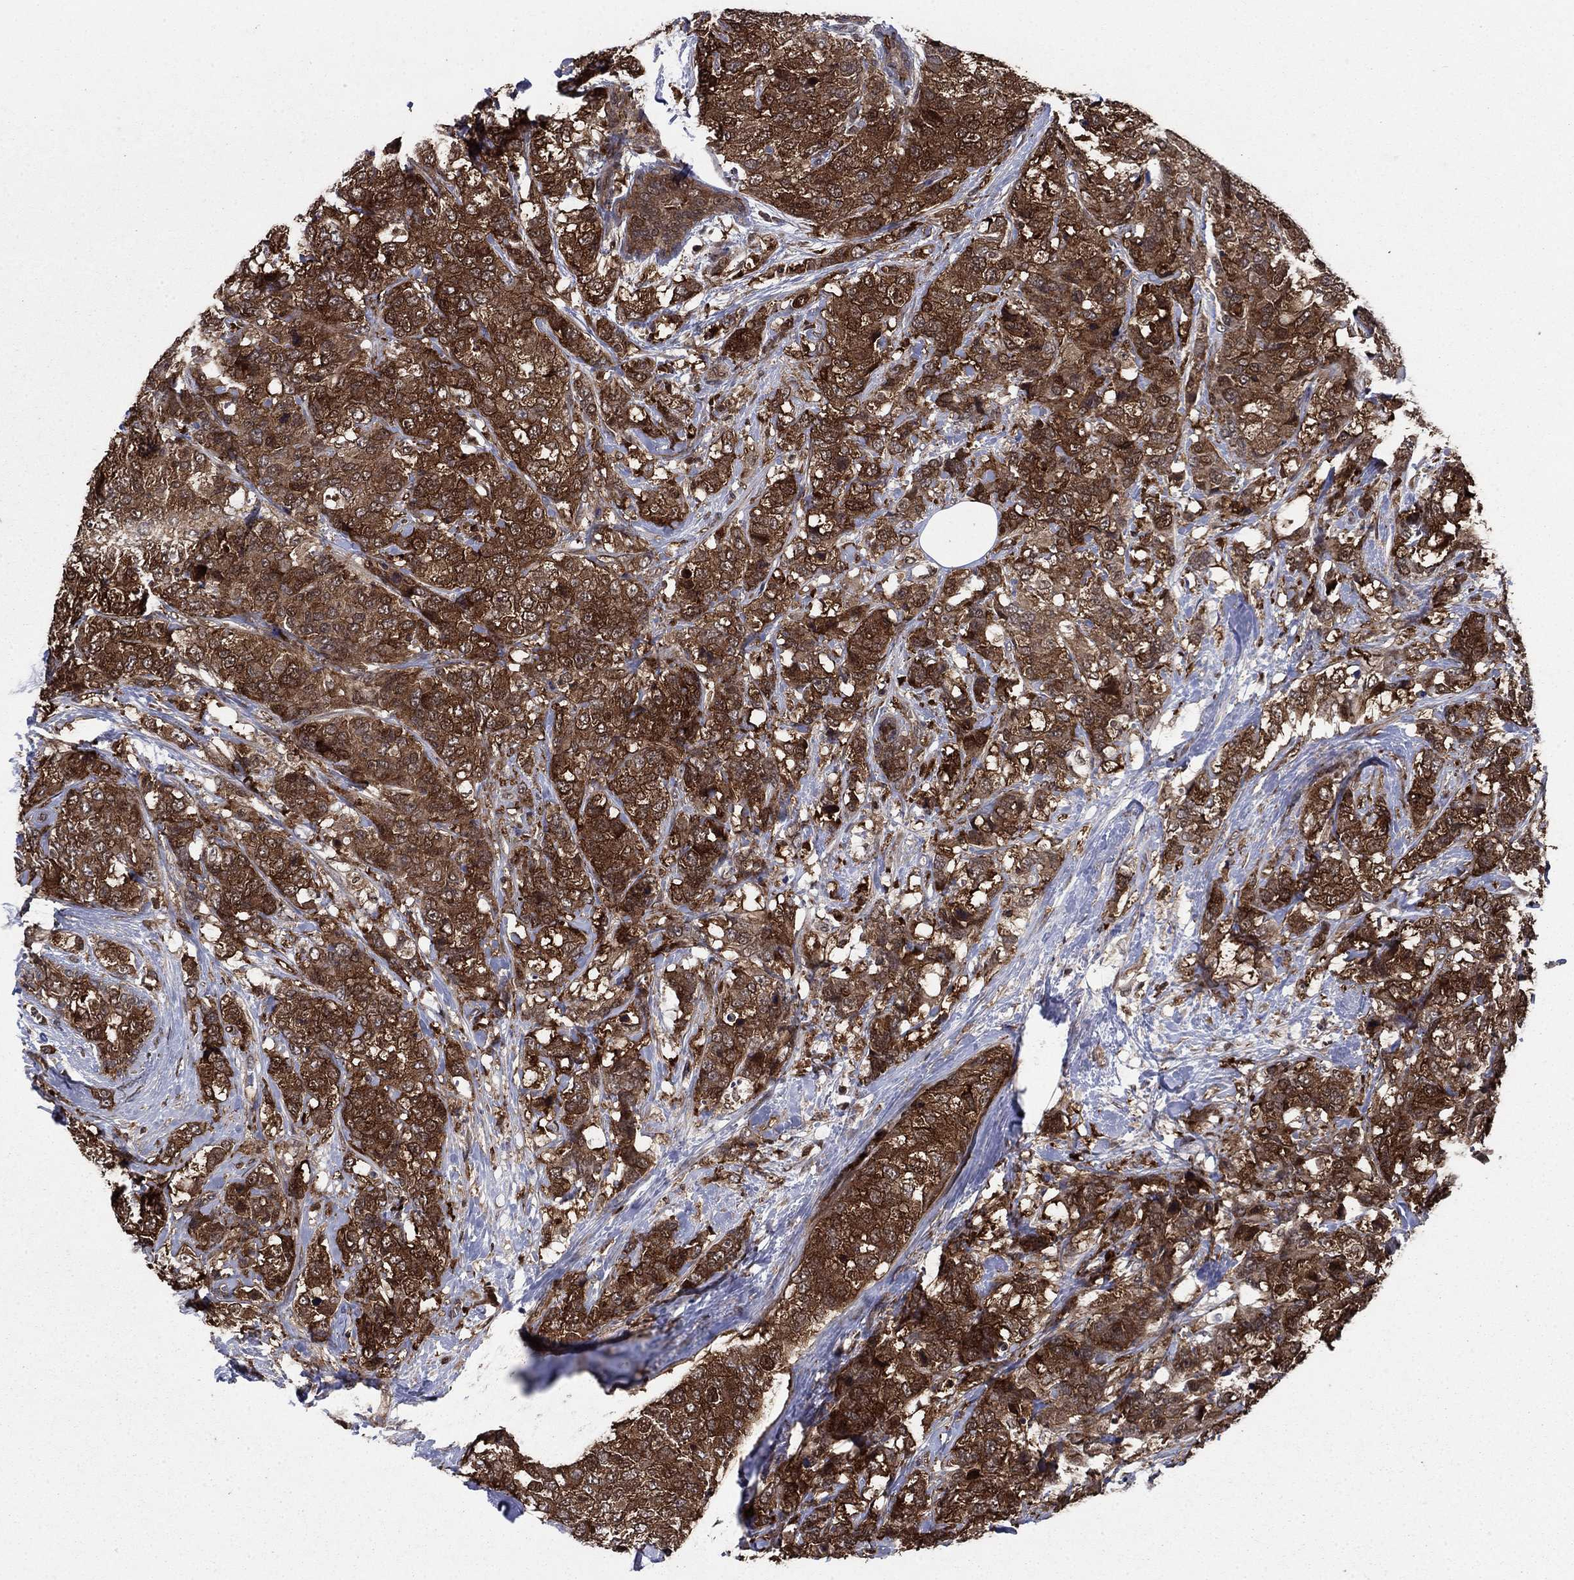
{"staining": {"intensity": "strong", "quantity": ">75%", "location": "cytoplasmic/membranous"}, "tissue": "breast cancer", "cell_type": "Tumor cells", "image_type": "cancer", "snomed": [{"axis": "morphology", "description": "Lobular carcinoma"}, {"axis": "topography", "description": "Breast"}], "caption": "High-magnification brightfield microscopy of breast lobular carcinoma stained with DAB (brown) and counterstained with hematoxylin (blue). tumor cells exhibit strong cytoplasmic/membranous expression is appreciated in about>75% of cells. (DAB IHC, brown staining for protein, blue staining for nuclei).", "gene": "CACYBP", "patient": {"sex": "female", "age": 59}}